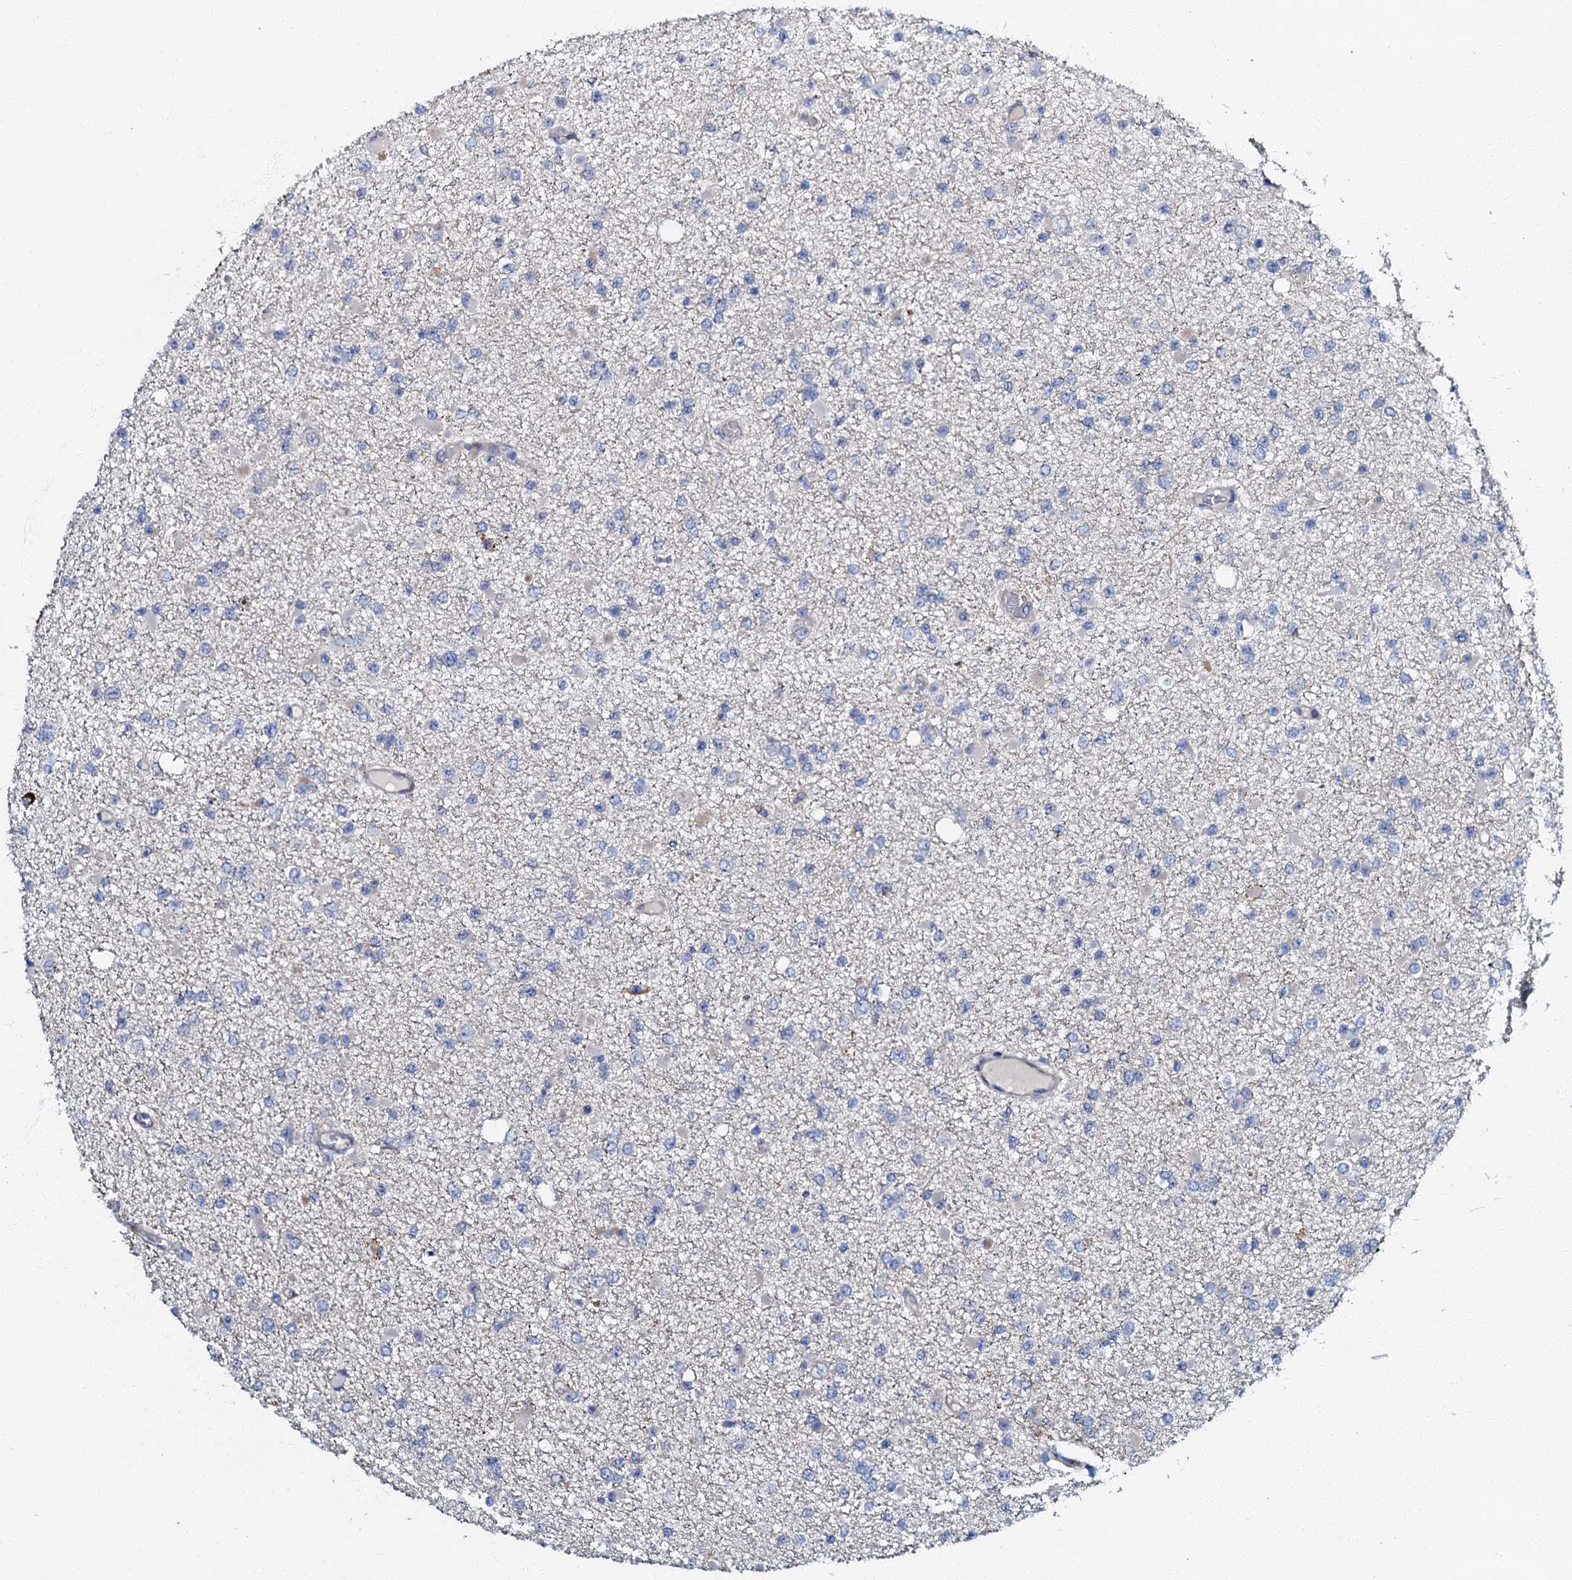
{"staining": {"intensity": "negative", "quantity": "none", "location": "none"}, "tissue": "glioma", "cell_type": "Tumor cells", "image_type": "cancer", "snomed": [{"axis": "morphology", "description": "Glioma, malignant, Low grade"}, {"axis": "topography", "description": "Brain"}], "caption": "IHC of glioma exhibits no staining in tumor cells.", "gene": "OLAH", "patient": {"sex": "female", "age": 22}}